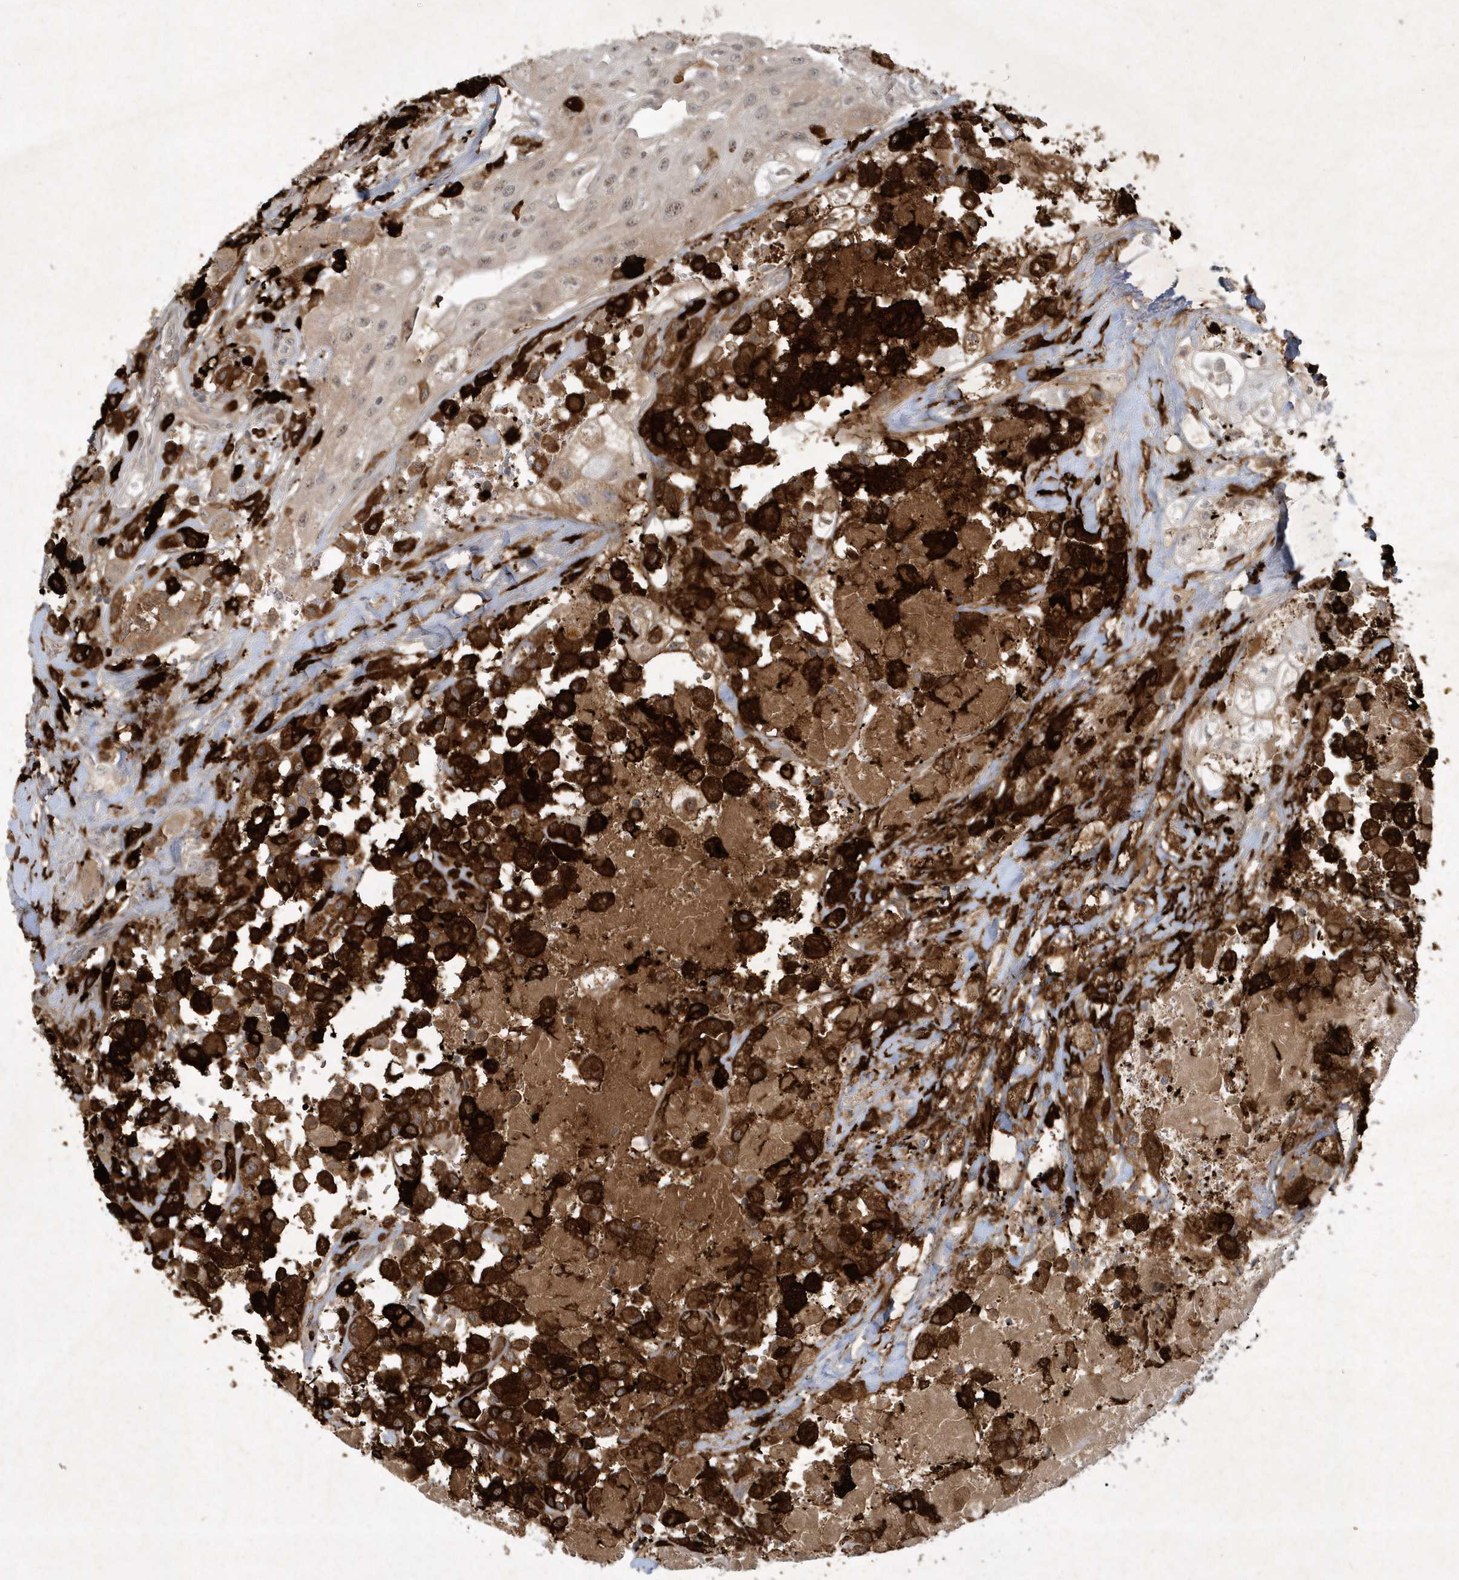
{"staining": {"intensity": "weak", "quantity": "25%-75%", "location": "nuclear"}, "tissue": "thyroid cancer", "cell_type": "Tumor cells", "image_type": "cancer", "snomed": [{"axis": "morphology", "description": "Papillary adenocarcinoma, NOS"}, {"axis": "topography", "description": "Thyroid gland"}], "caption": "This photomicrograph reveals immunohistochemistry staining of thyroid cancer (papillary adenocarcinoma), with low weak nuclear staining in approximately 25%-75% of tumor cells.", "gene": "THG1L", "patient": {"sex": "female", "age": 59}}